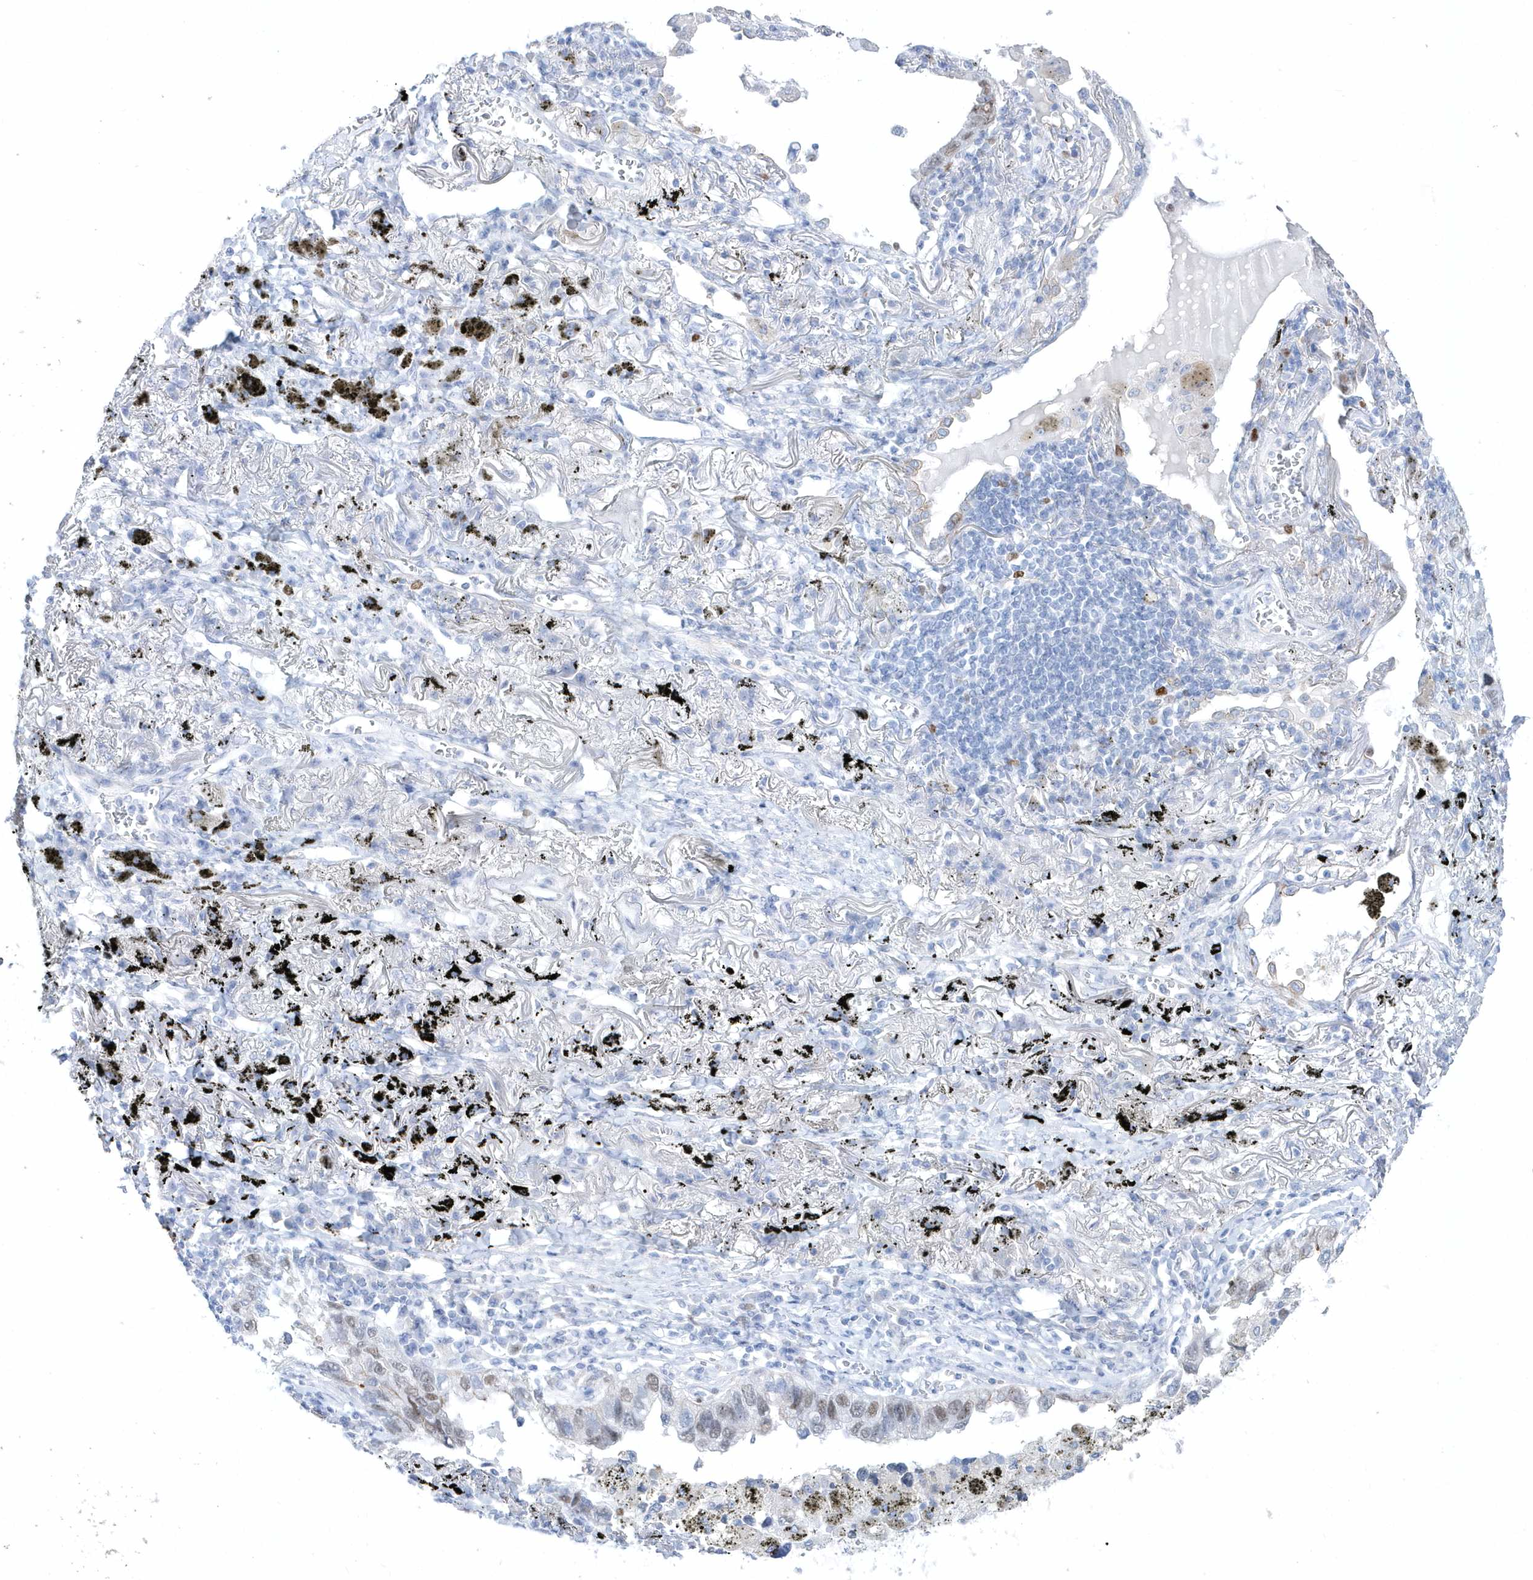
{"staining": {"intensity": "moderate", "quantity": "25%-75%", "location": "nuclear"}, "tissue": "lung cancer", "cell_type": "Tumor cells", "image_type": "cancer", "snomed": [{"axis": "morphology", "description": "Adenocarcinoma, NOS"}, {"axis": "topography", "description": "Lung"}], "caption": "Adenocarcinoma (lung) was stained to show a protein in brown. There is medium levels of moderate nuclear positivity in about 25%-75% of tumor cells.", "gene": "TMCO6", "patient": {"sex": "male", "age": 65}}